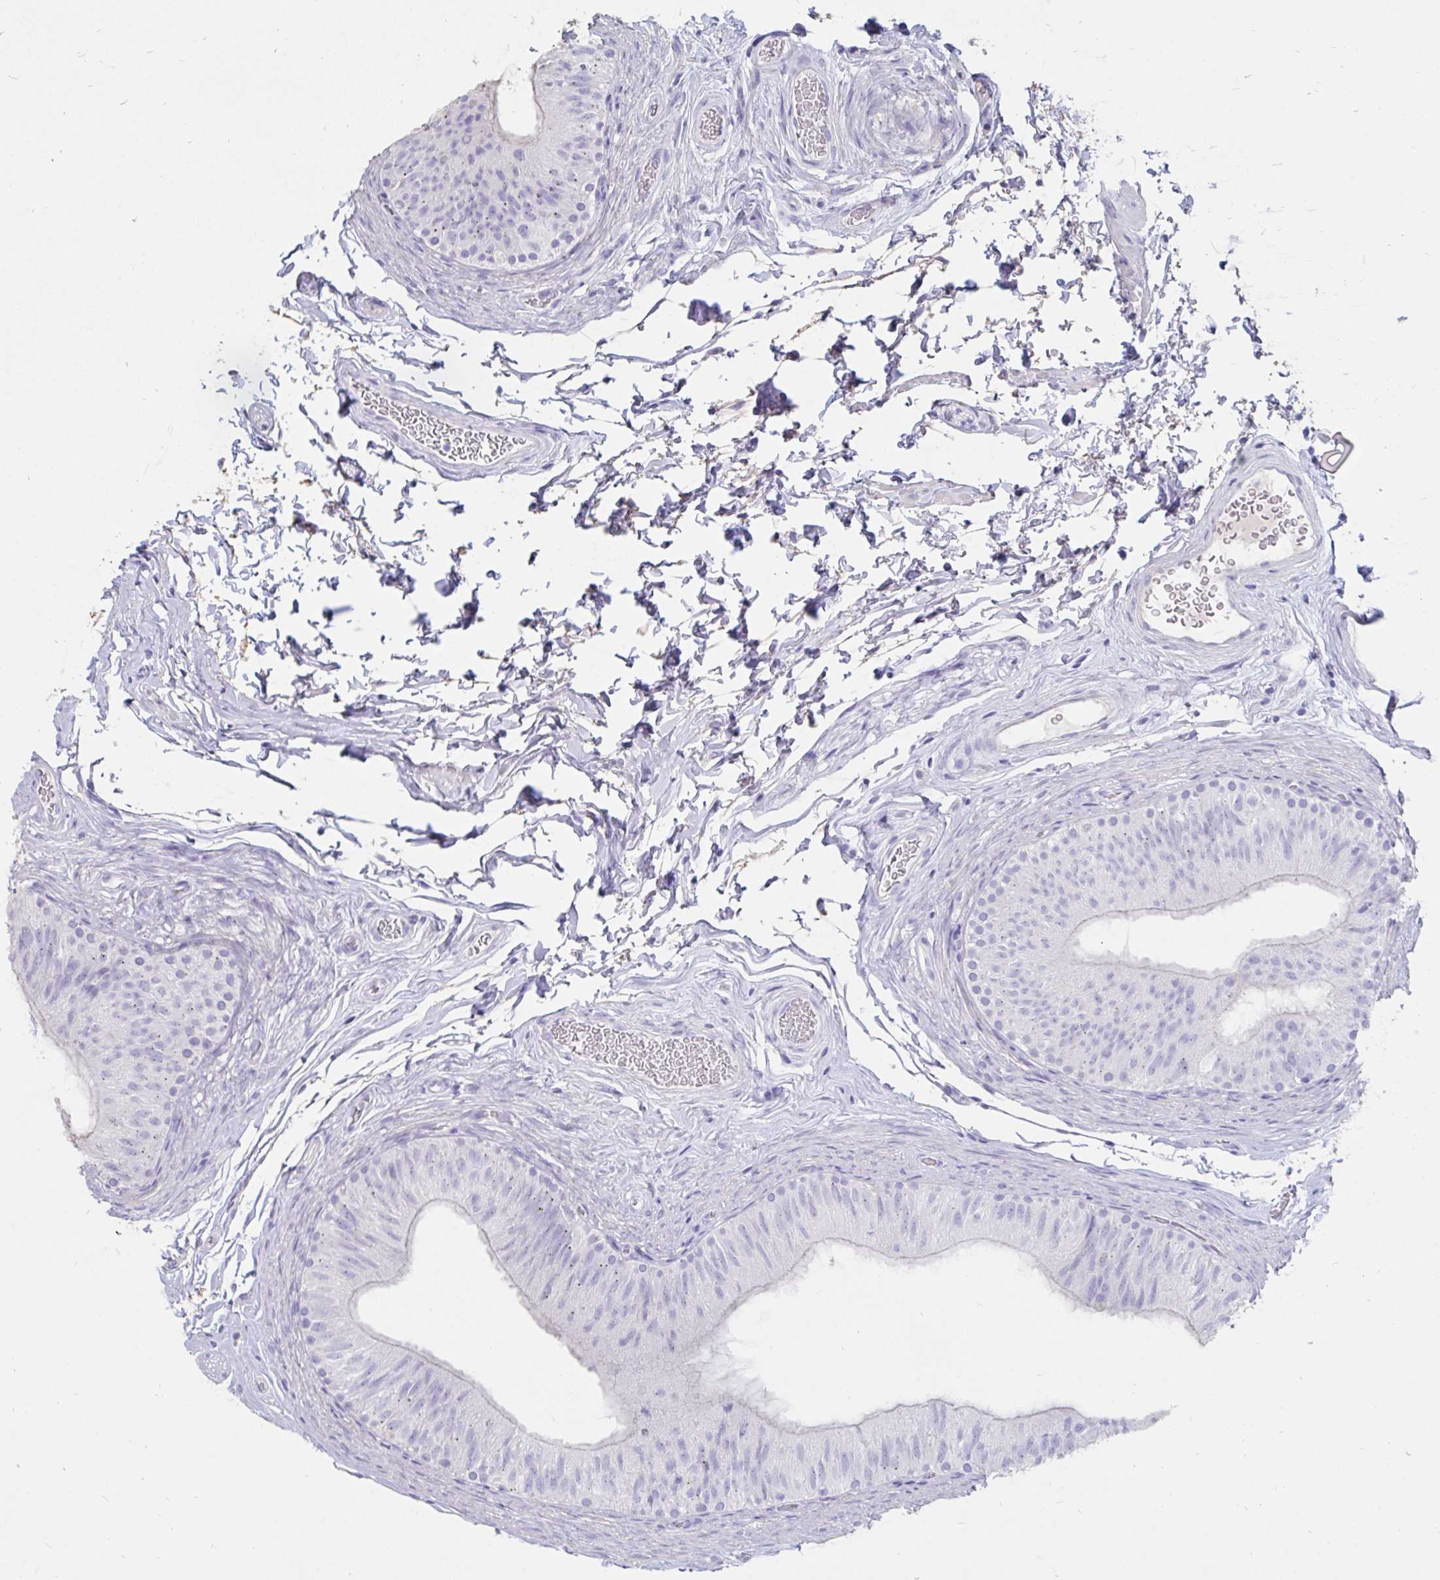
{"staining": {"intensity": "negative", "quantity": "none", "location": "none"}, "tissue": "epididymis", "cell_type": "Glandular cells", "image_type": "normal", "snomed": [{"axis": "morphology", "description": "Normal tissue, NOS"}, {"axis": "topography", "description": "Epididymis, spermatic cord, NOS"}, {"axis": "topography", "description": "Epididymis"}], "caption": "This is an IHC micrograph of unremarkable epididymis. There is no positivity in glandular cells.", "gene": "TNNC1", "patient": {"sex": "male", "age": 31}}